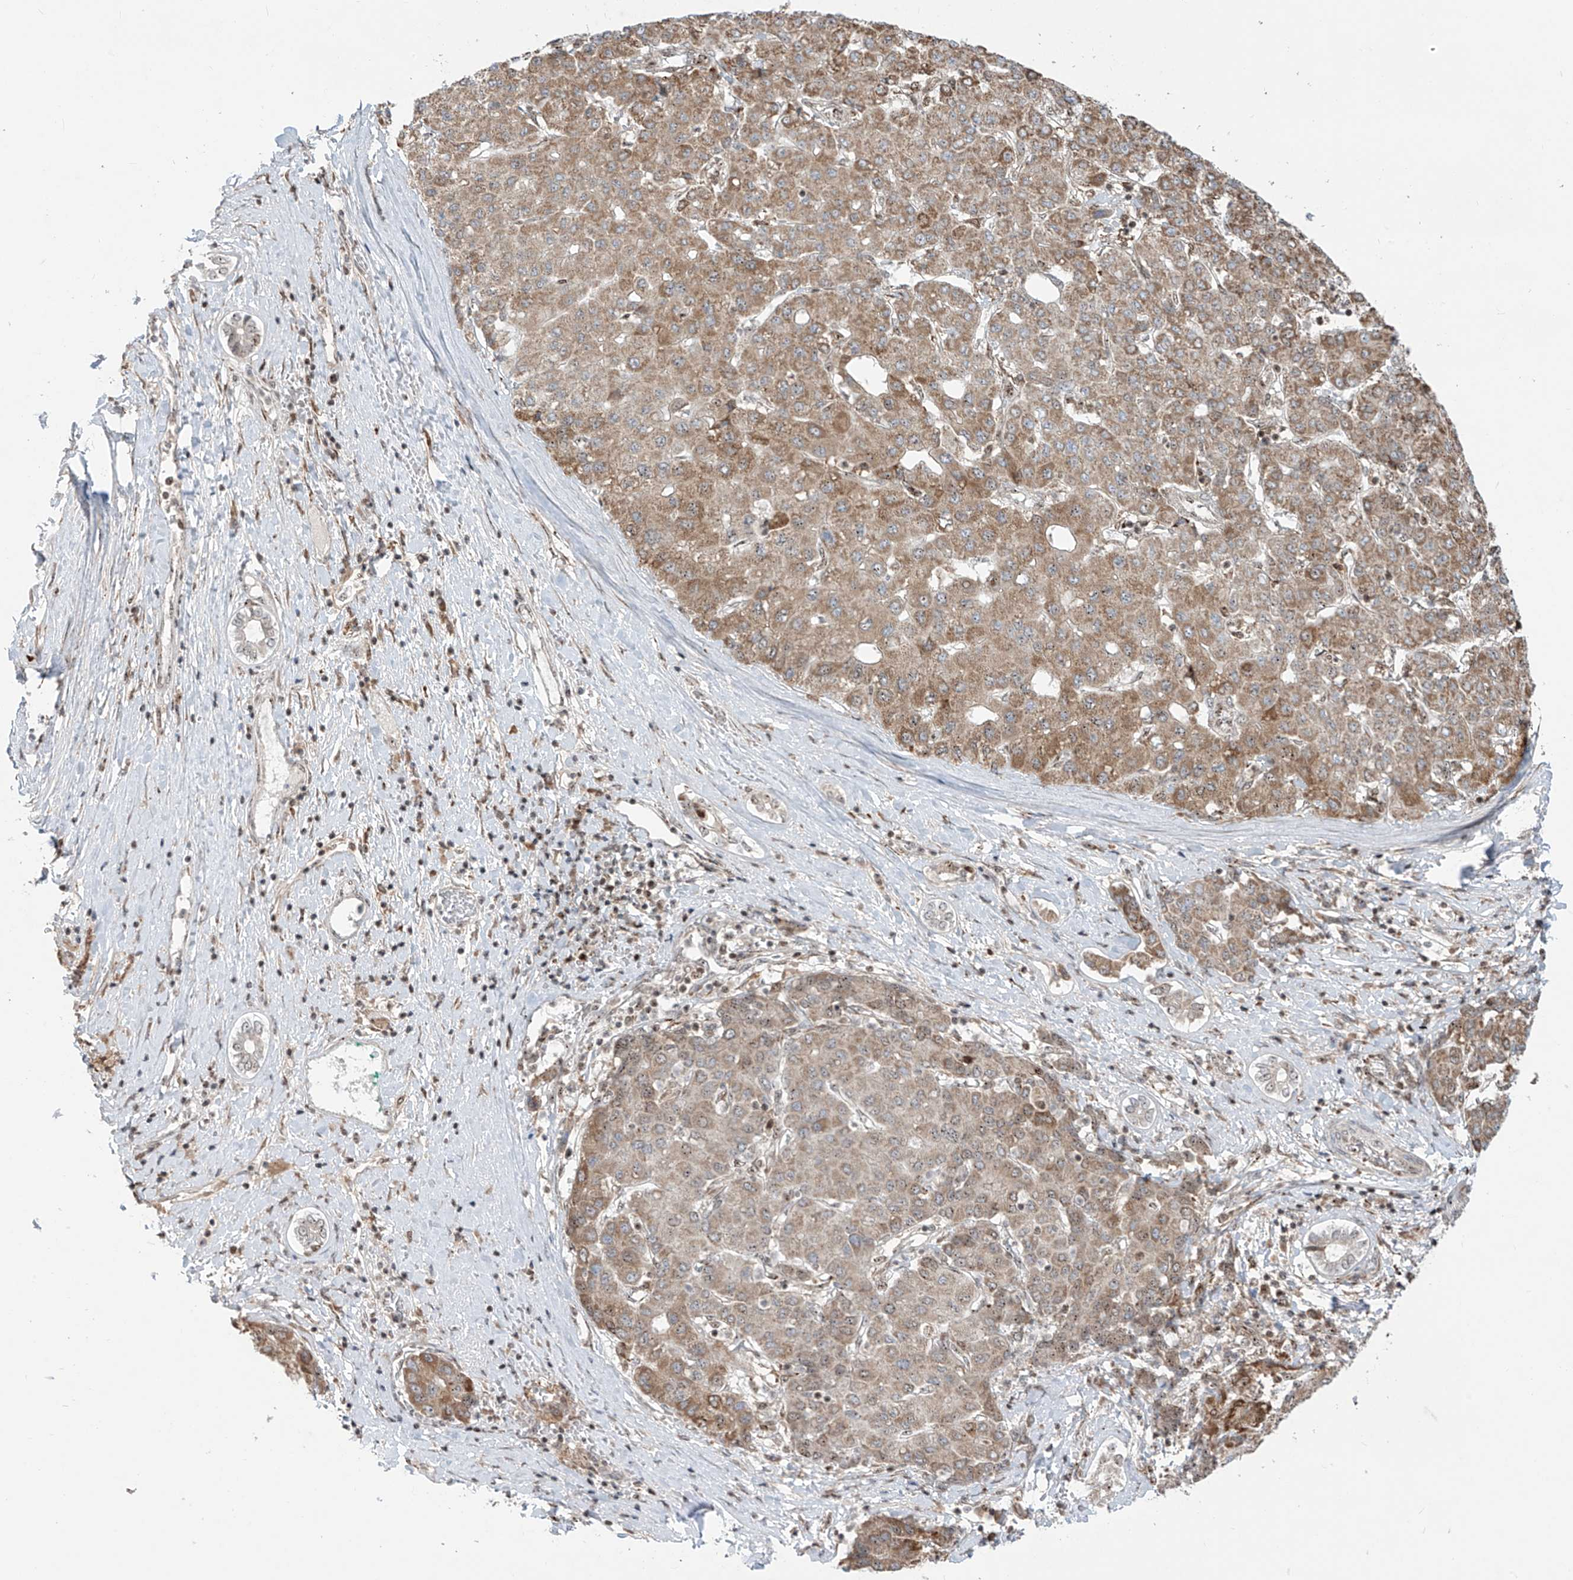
{"staining": {"intensity": "moderate", "quantity": ">75%", "location": "cytoplasmic/membranous"}, "tissue": "liver cancer", "cell_type": "Tumor cells", "image_type": "cancer", "snomed": [{"axis": "morphology", "description": "Carcinoma, Hepatocellular, NOS"}, {"axis": "topography", "description": "Liver"}], "caption": "Liver cancer (hepatocellular carcinoma) stained for a protein (brown) demonstrates moderate cytoplasmic/membranous positive staining in about >75% of tumor cells.", "gene": "ZBTB8A", "patient": {"sex": "male", "age": 65}}